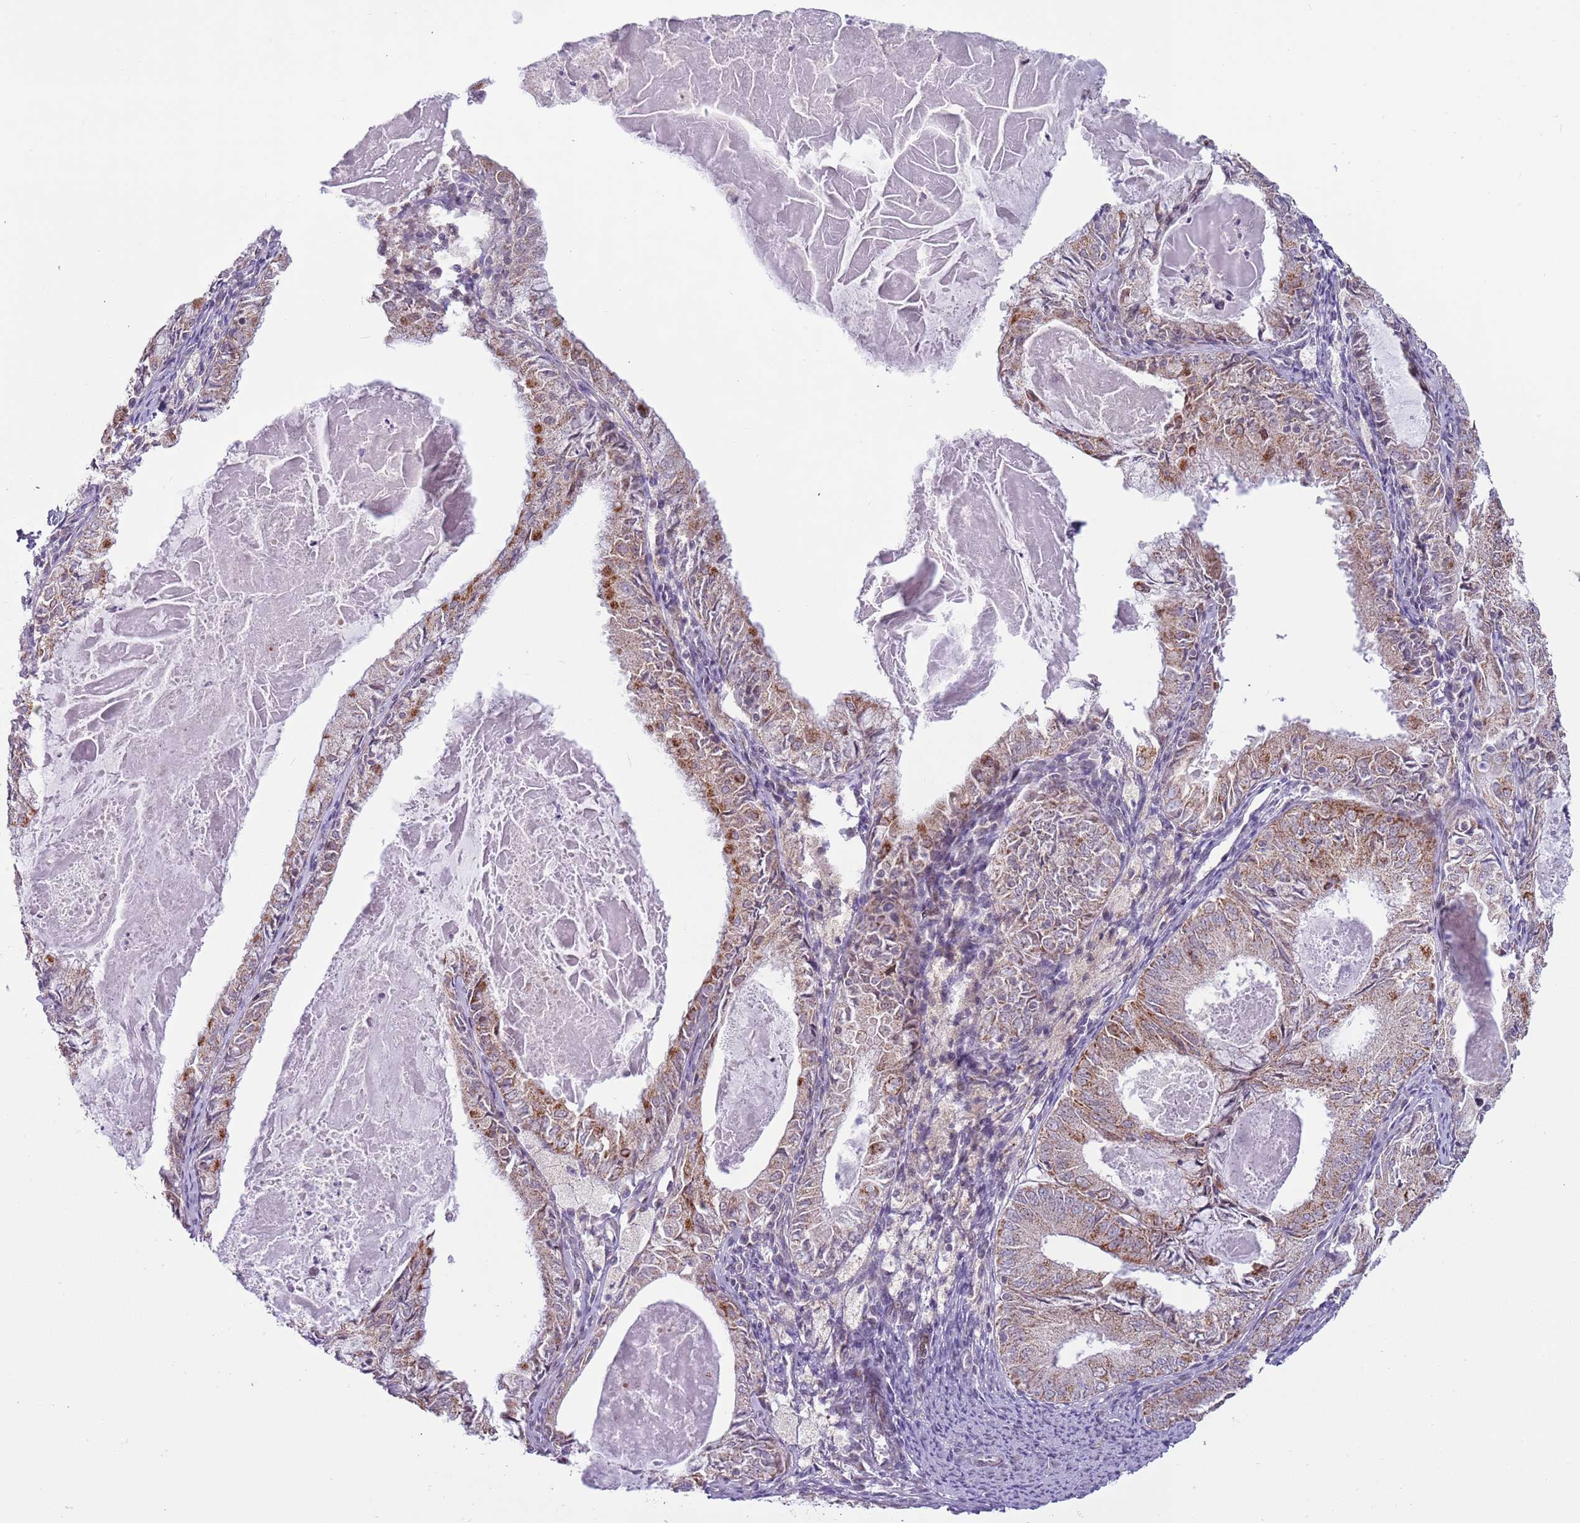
{"staining": {"intensity": "moderate", "quantity": "25%-75%", "location": "cytoplasmic/membranous"}, "tissue": "endometrial cancer", "cell_type": "Tumor cells", "image_type": "cancer", "snomed": [{"axis": "morphology", "description": "Adenocarcinoma, NOS"}, {"axis": "topography", "description": "Endometrium"}], "caption": "Adenocarcinoma (endometrial) stained with immunohistochemistry (IHC) reveals moderate cytoplasmic/membranous staining in about 25%-75% of tumor cells.", "gene": "MLLT11", "patient": {"sex": "female", "age": 57}}